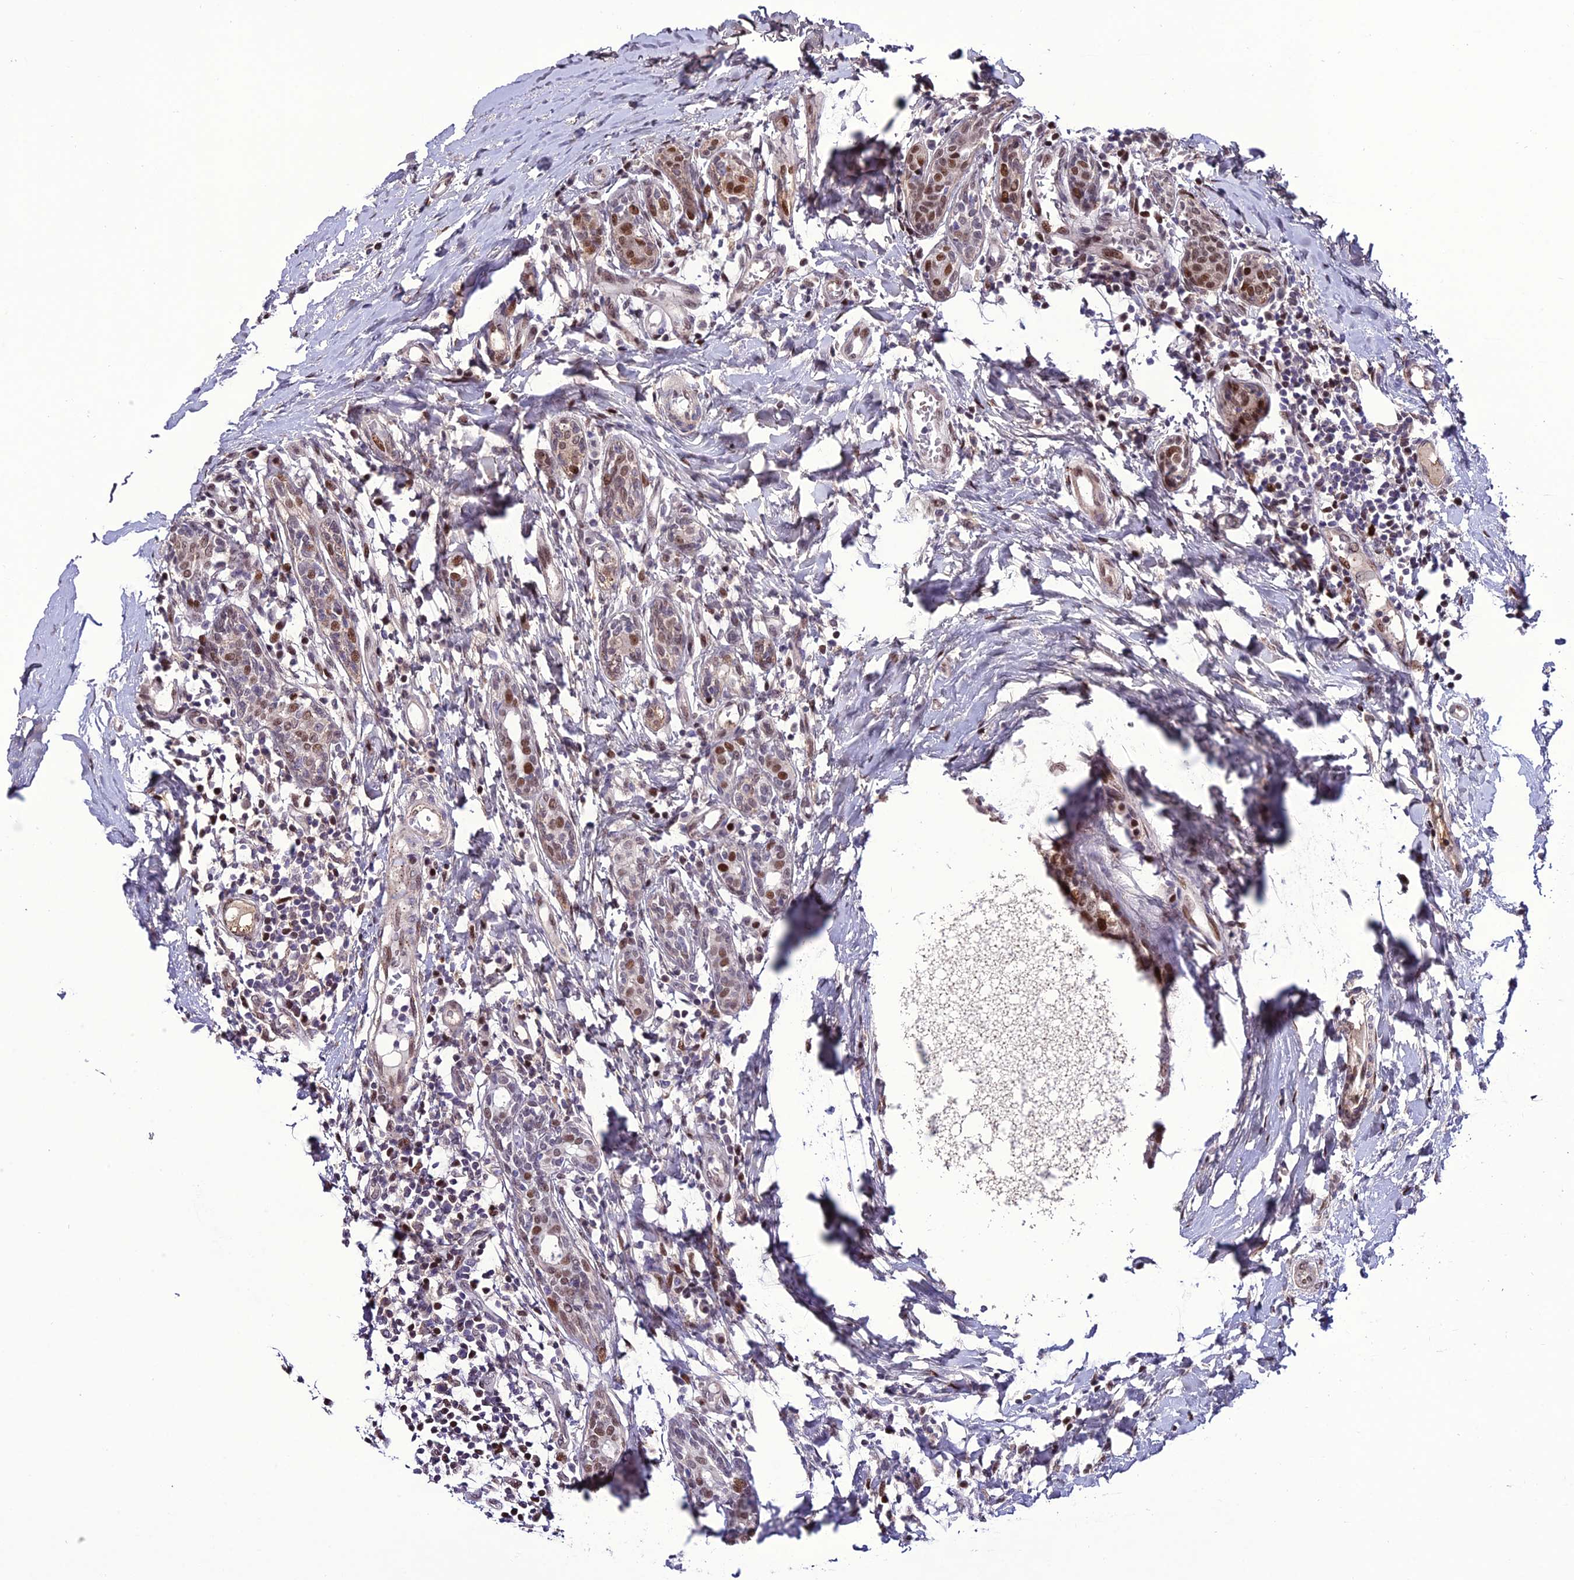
{"staining": {"intensity": "moderate", "quantity": ">75%", "location": "nuclear"}, "tissue": "breast cancer", "cell_type": "Tumor cells", "image_type": "cancer", "snomed": [{"axis": "morphology", "description": "Duct carcinoma"}, {"axis": "topography", "description": "Breast"}], "caption": "Immunohistochemical staining of human intraductal carcinoma (breast) displays medium levels of moderate nuclear protein expression in approximately >75% of tumor cells.", "gene": "ZNF707", "patient": {"sex": "female", "age": 40}}